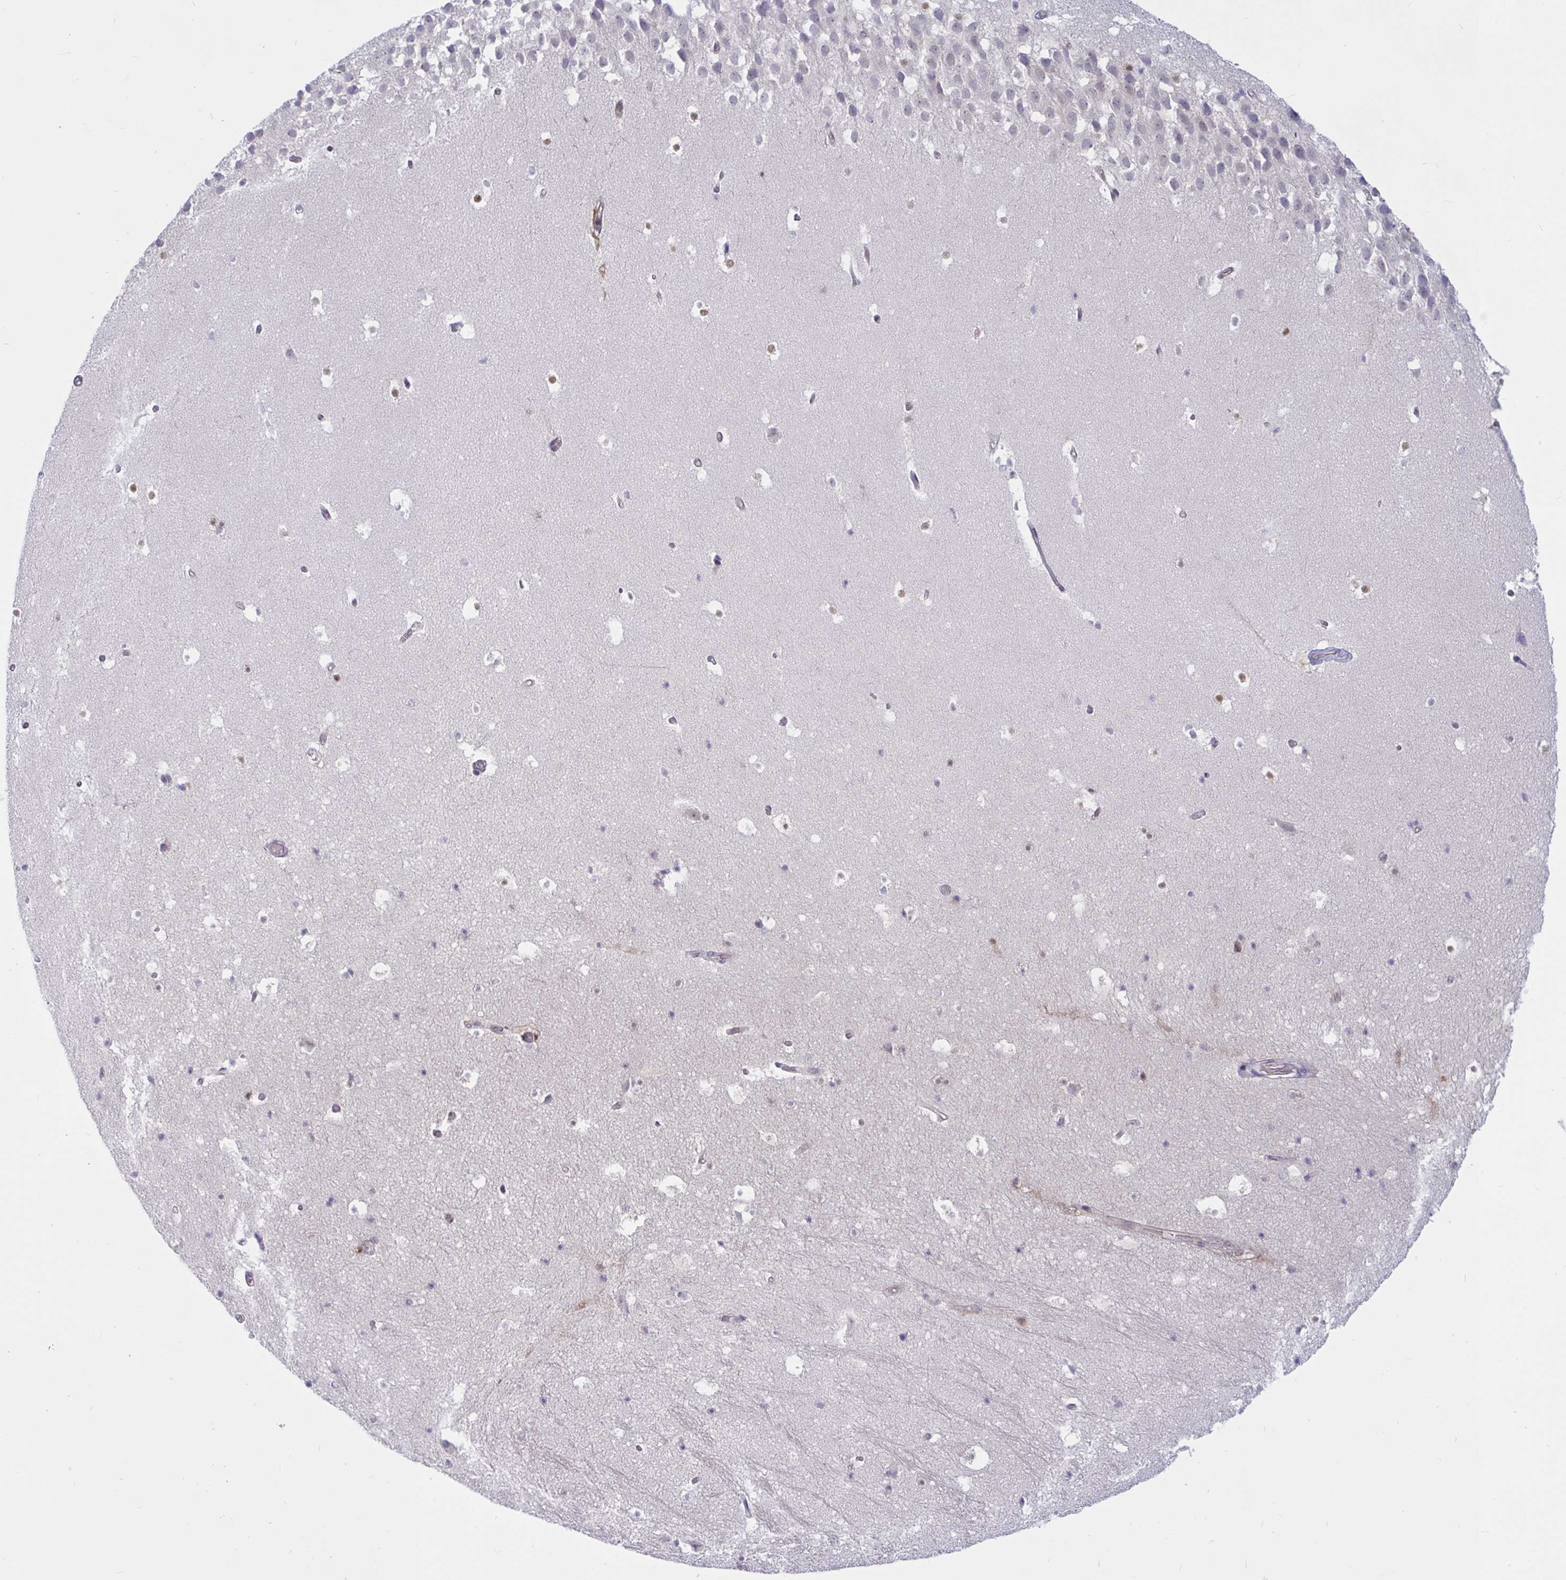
{"staining": {"intensity": "weak", "quantity": "<25%", "location": "nuclear"}, "tissue": "hippocampus", "cell_type": "Glial cells", "image_type": "normal", "snomed": [{"axis": "morphology", "description": "Normal tissue, NOS"}, {"axis": "topography", "description": "Hippocampus"}], "caption": "Immunohistochemistry (IHC) of unremarkable human hippocampus exhibits no staining in glial cells. The staining was performed using DAB to visualize the protein expression in brown, while the nuclei were stained in blue with hematoxylin (Magnification: 20x).", "gene": "TSN", "patient": {"sex": "male", "age": 26}}